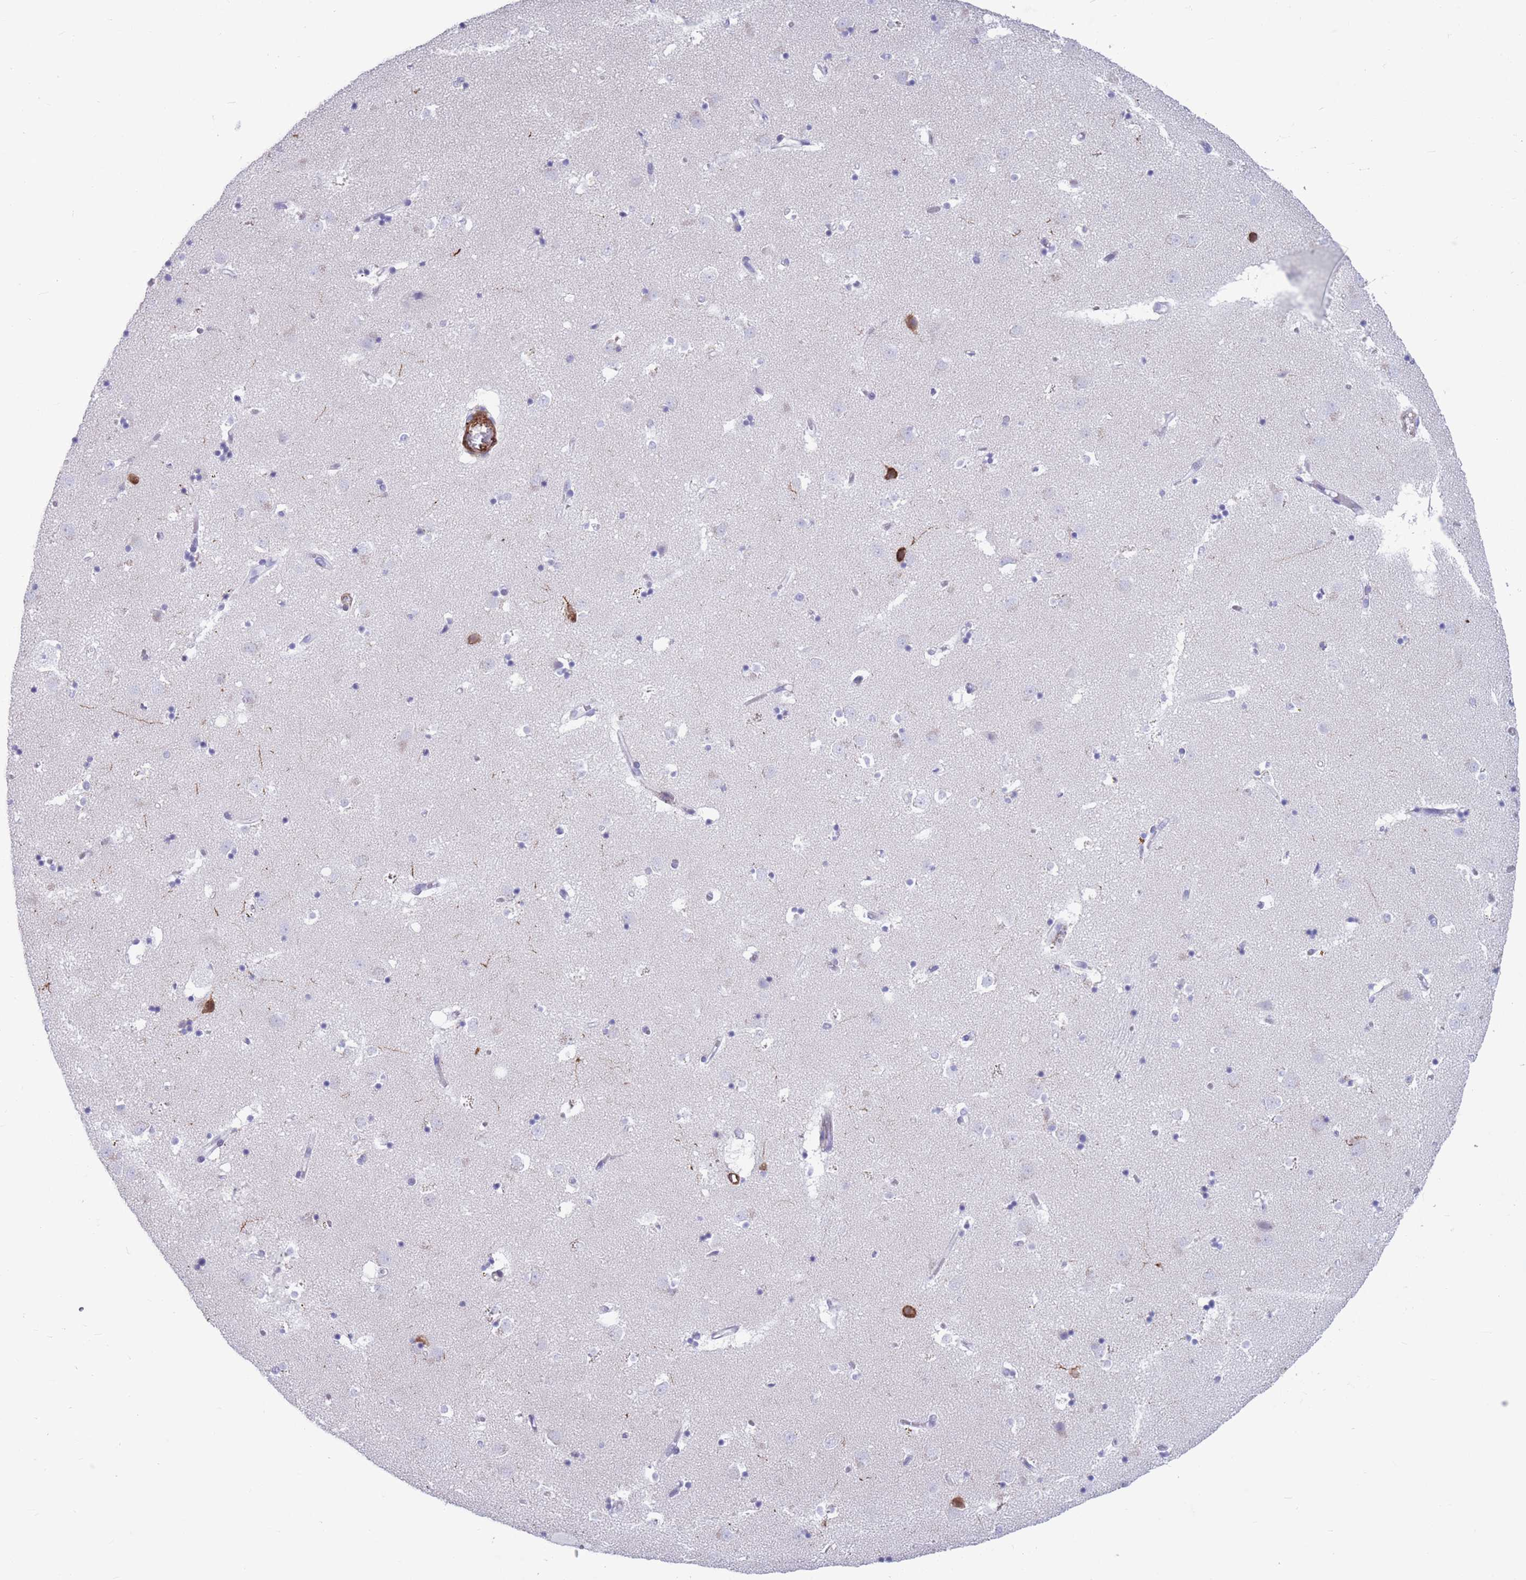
{"staining": {"intensity": "negative", "quantity": "none", "location": "none"}, "tissue": "caudate", "cell_type": "Glial cells", "image_type": "normal", "snomed": [{"axis": "morphology", "description": "Normal tissue, NOS"}, {"axis": "topography", "description": "Lateral ventricle wall"}], "caption": "DAB (3,3'-diaminobenzidine) immunohistochemical staining of benign caudate reveals no significant staining in glial cells.", "gene": "DPYD", "patient": {"sex": "male", "age": 58}}